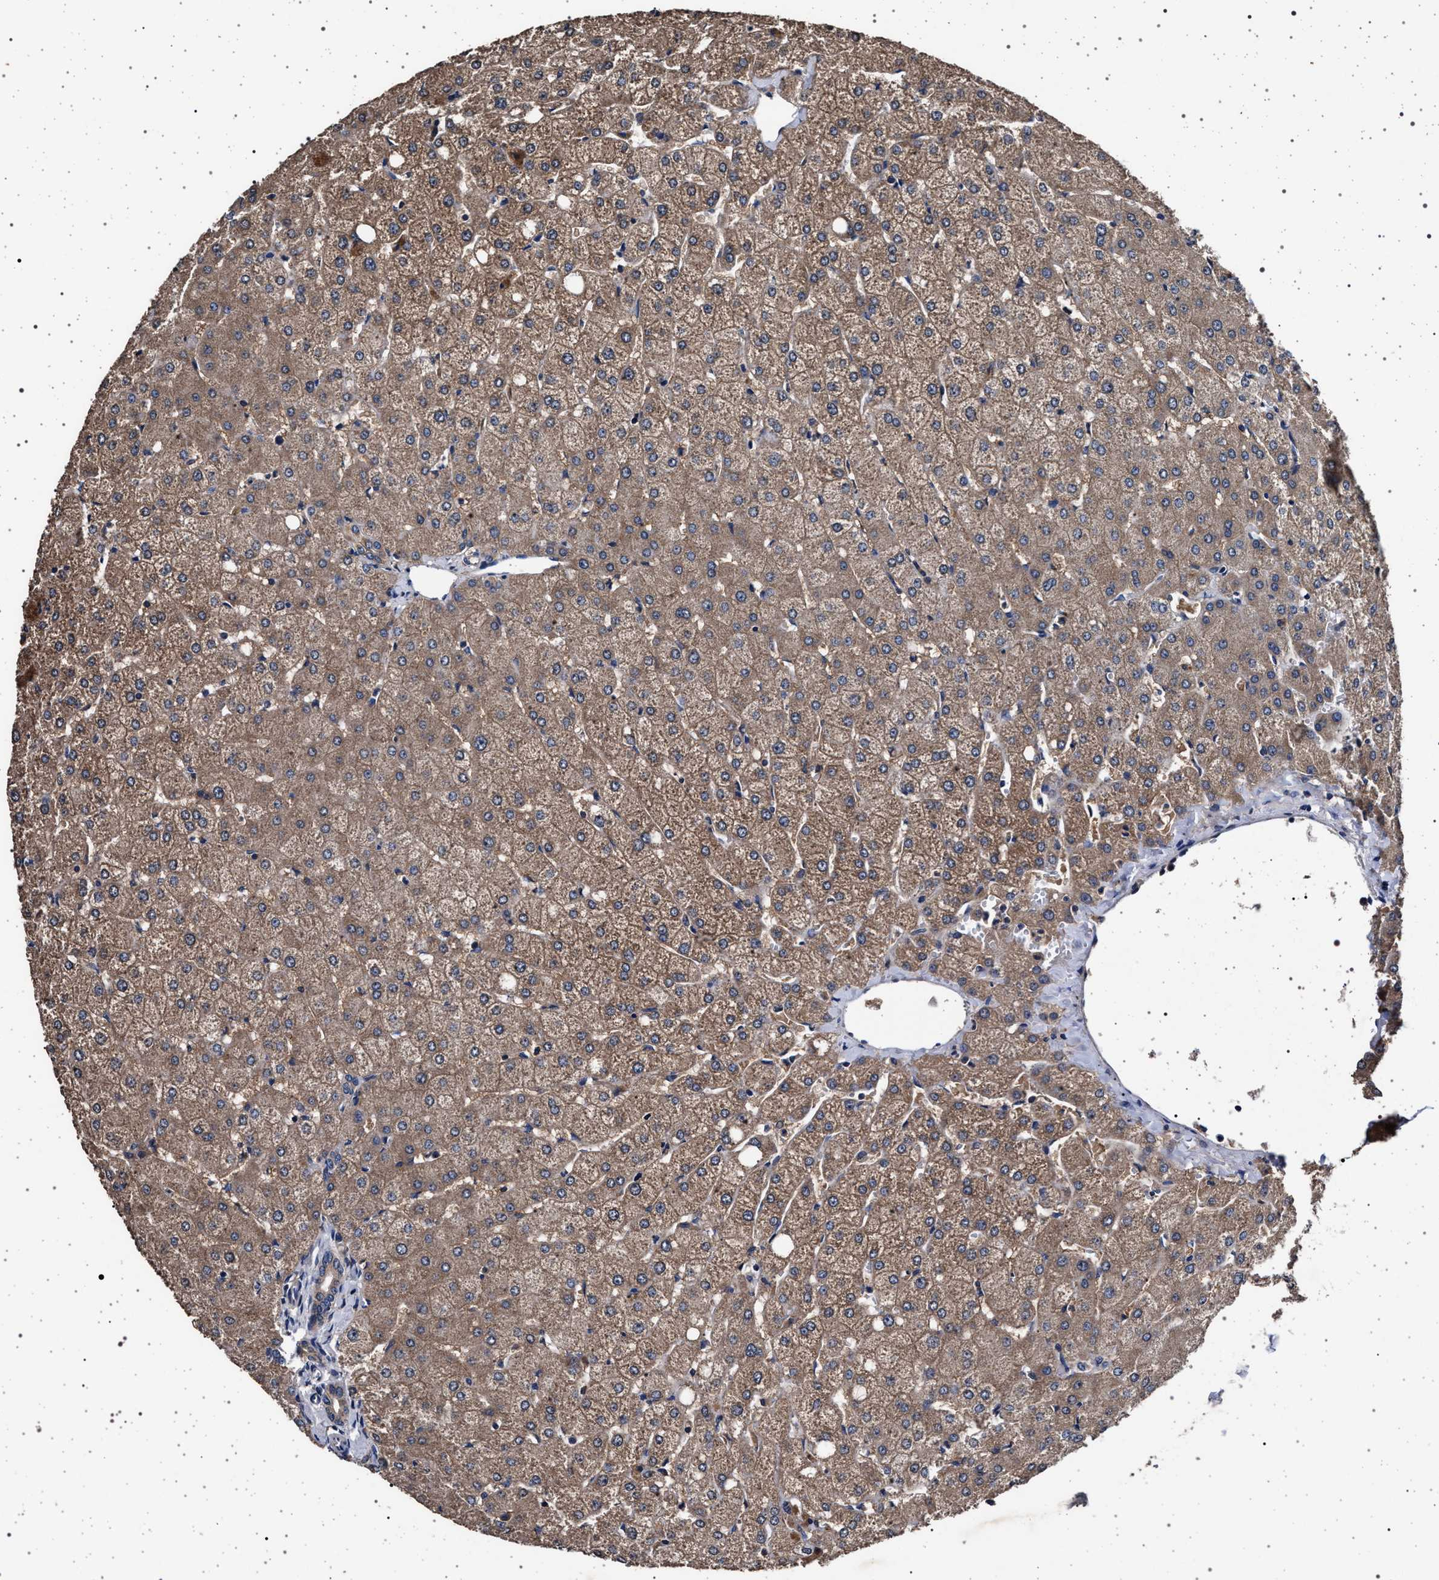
{"staining": {"intensity": "moderate", "quantity": ">75%", "location": "cytoplasmic/membranous"}, "tissue": "liver", "cell_type": "Cholangiocytes", "image_type": "normal", "snomed": [{"axis": "morphology", "description": "Normal tissue, NOS"}, {"axis": "topography", "description": "Liver"}], "caption": "Immunohistochemical staining of unremarkable liver shows moderate cytoplasmic/membranous protein staining in about >75% of cholangiocytes. (brown staining indicates protein expression, while blue staining denotes nuclei).", "gene": "MAP3K2", "patient": {"sex": "female", "age": 54}}